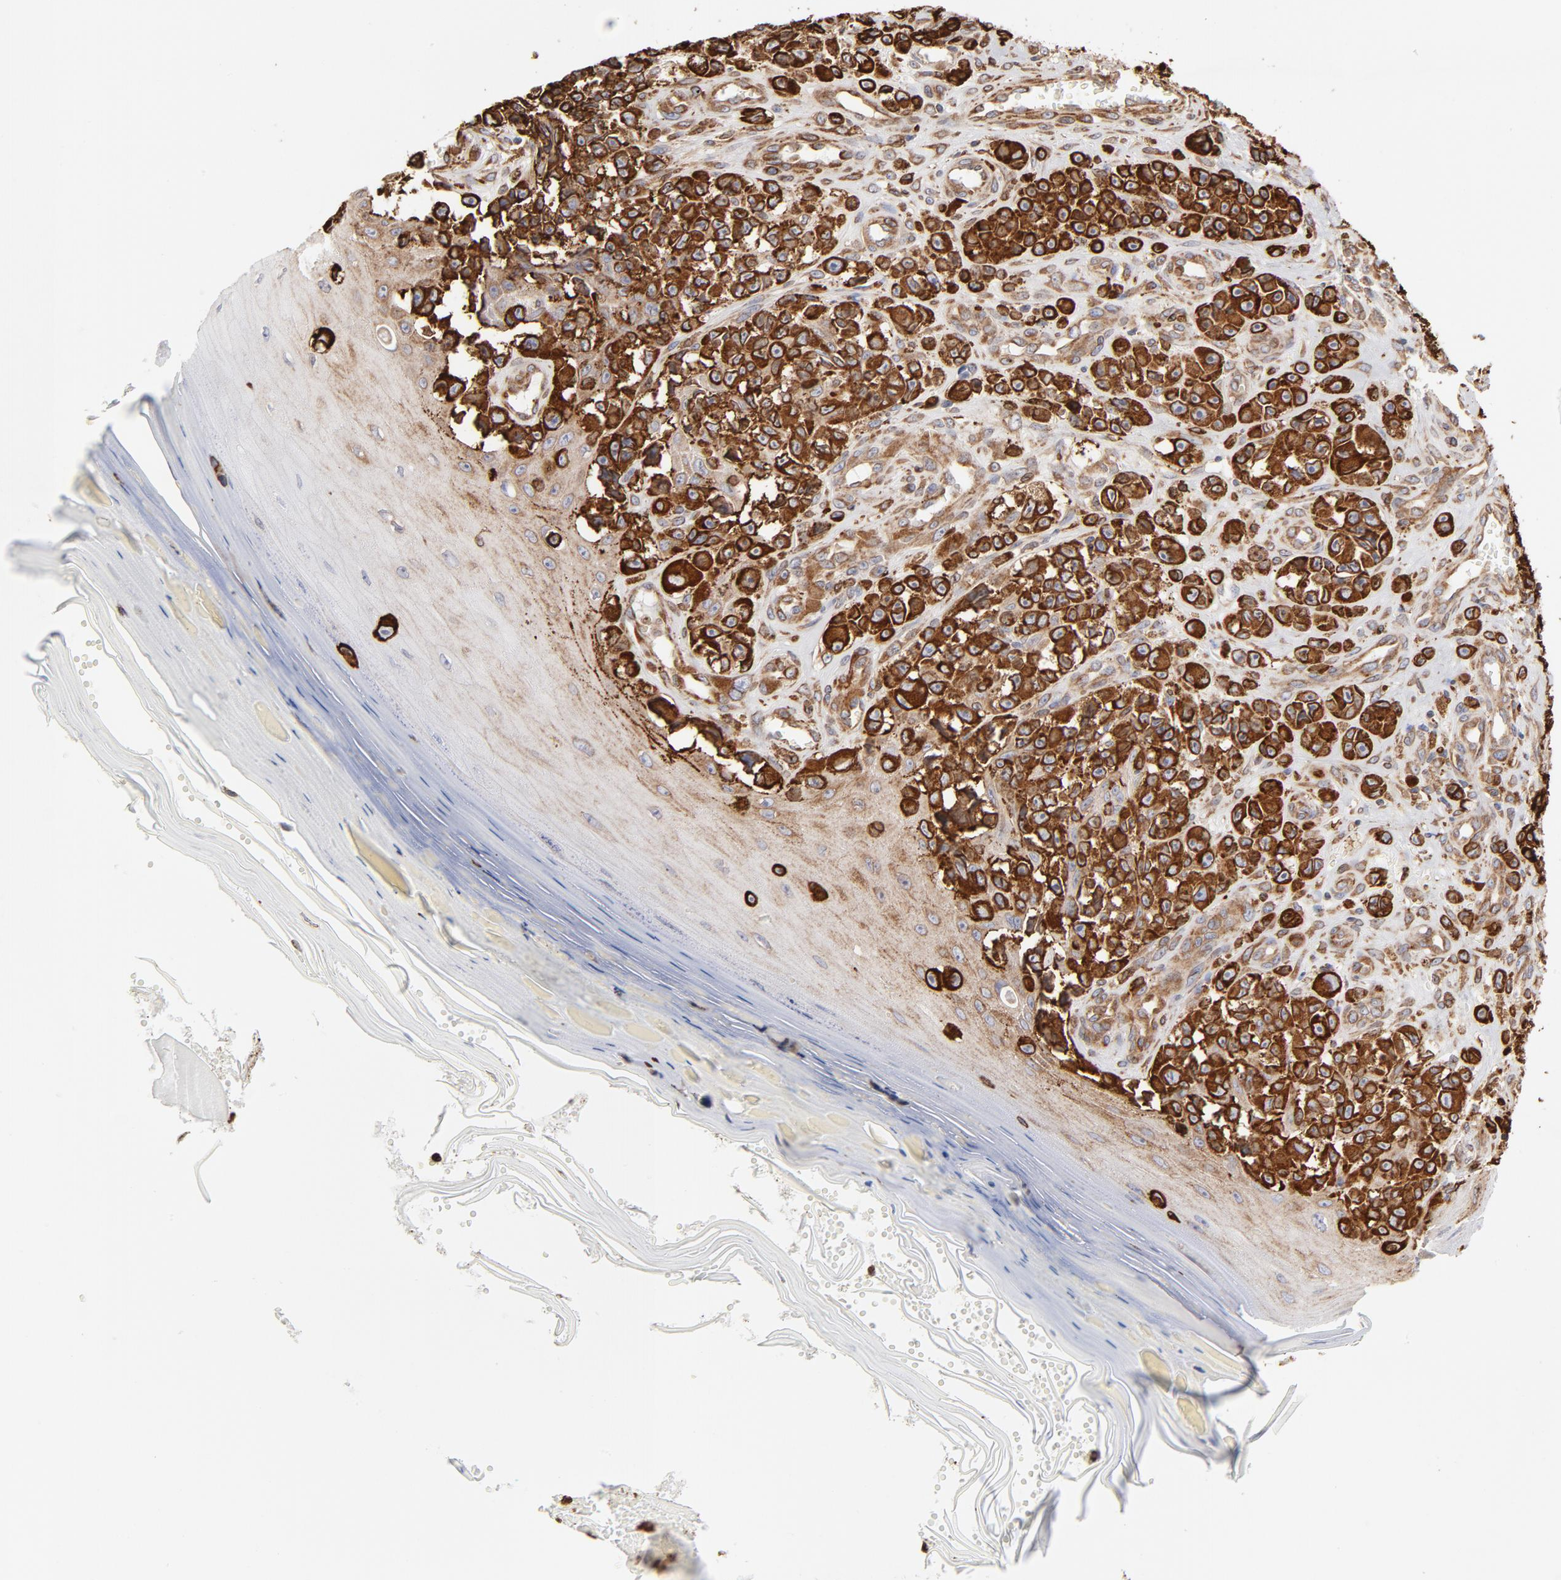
{"staining": {"intensity": "strong", "quantity": ">75%", "location": "cytoplasmic/membranous"}, "tissue": "melanoma", "cell_type": "Tumor cells", "image_type": "cancer", "snomed": [{"axis": "morphology", "description": "Malignant melanoma, NOS"}, {"axis": "topography", "description": "Skin"}], "caption": "Malignant melanoma stained for a protein reveals strong cytoplasmic/membranous positivity in tumor cells.", "gene": "CANX", "patient": {"sex": "female", "age": 82}}